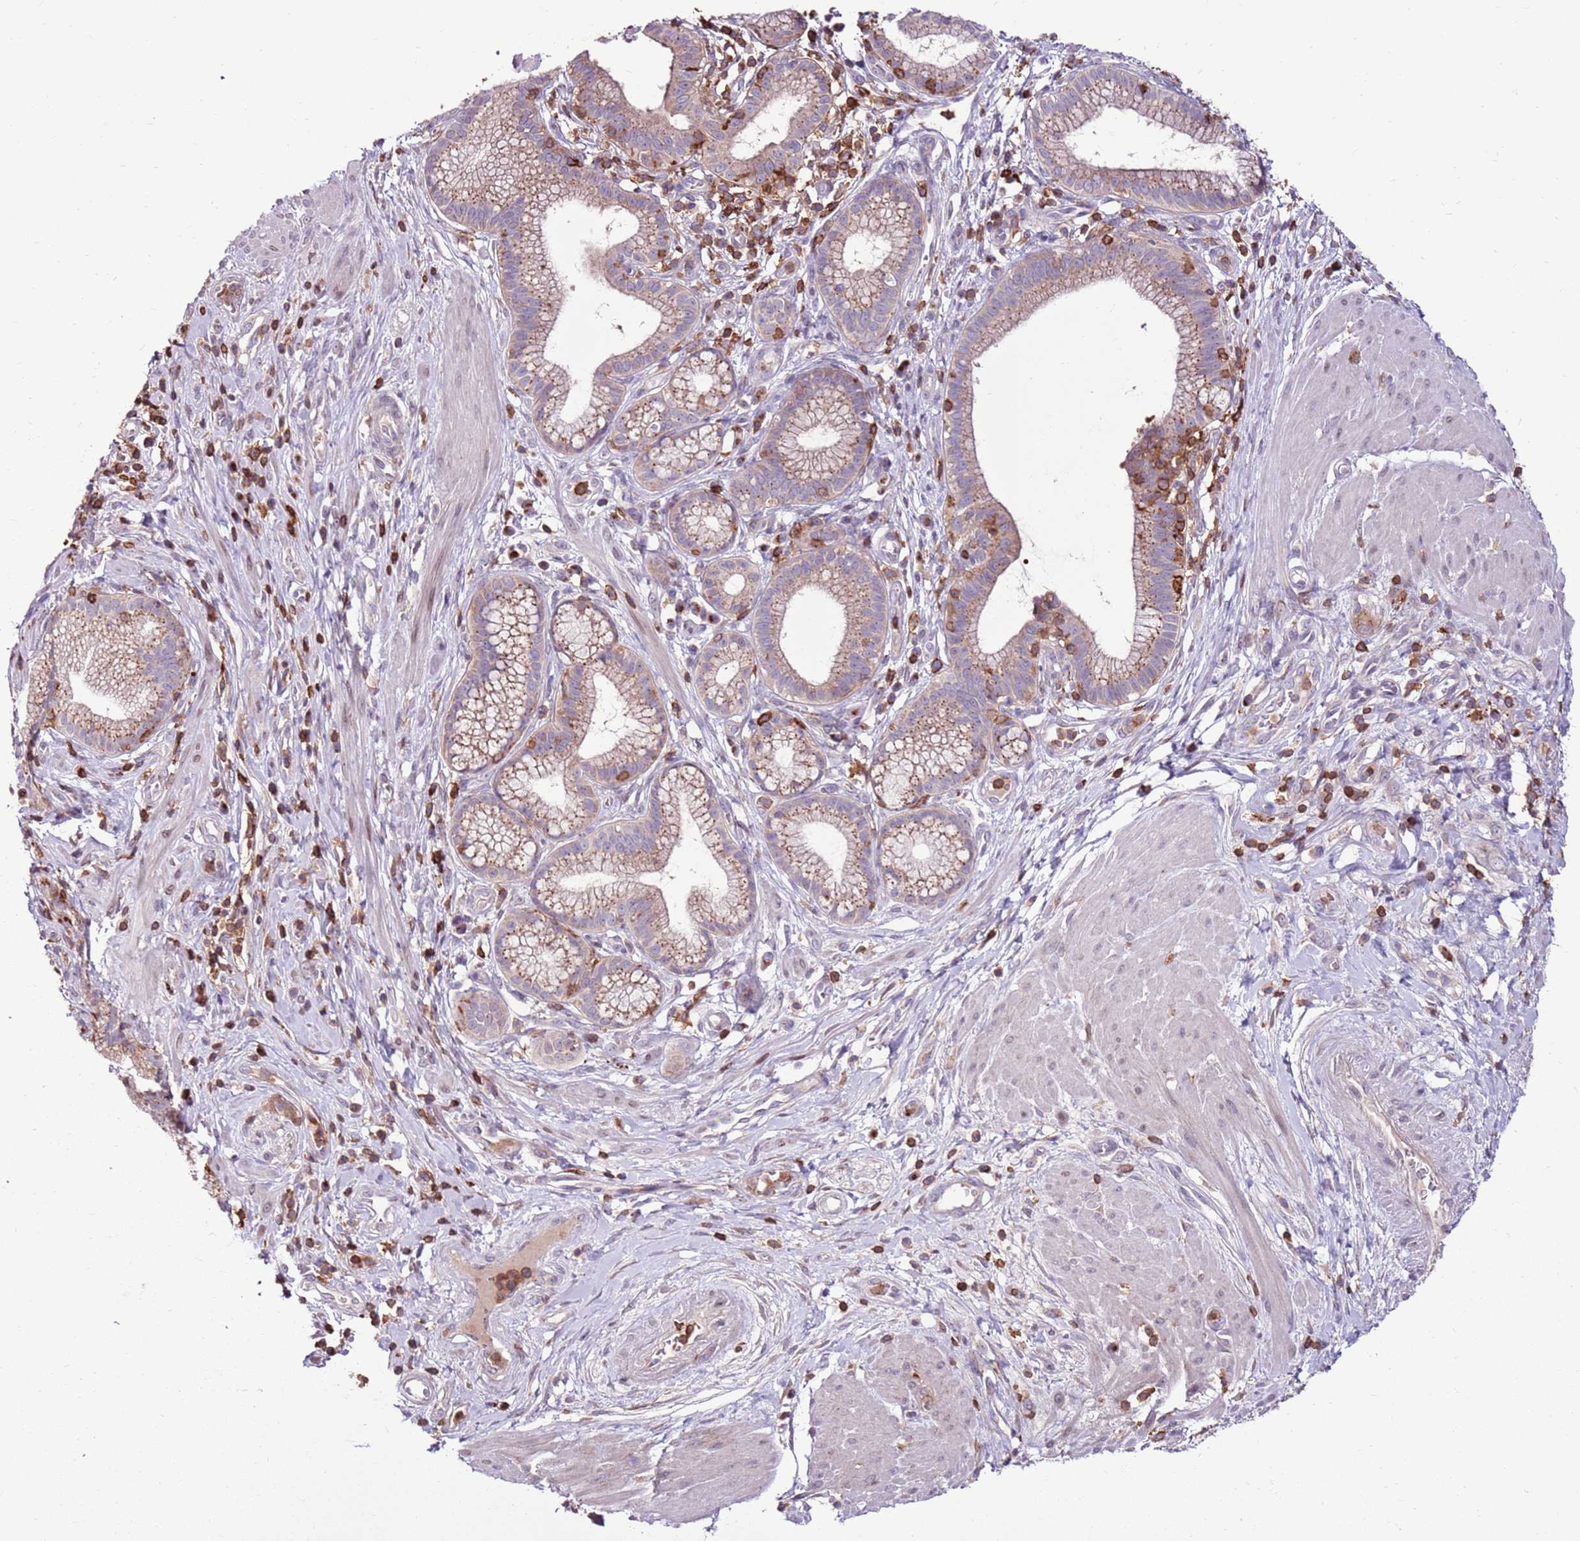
{"staining": {"intensity": "moderate", "quantity": ">75%", "location": "cytoplasmic/membranous"}, "tissue": "pancreatic cancer", "cell_type": "Tumor cells", "image_type": "cancer", "snomed": [{"axis": "morphology", "description": "Adenocarcinoma, NOS"}, {"axis": "topography", "description": "Pancreas"}], "caption": "IHC staining of adenocarcinoma (pancreatic), which exhibits medium levels of moderate cytoplasmic/membranous expression in approximately >75% of tumor cells indicating moderate cytoplasmic/membranous protein positivity. The staining was performed using DAB (3,3'-diaminobenzidine) (brown) for protein detection and nuclei were counterstained in hematoxylin (blue).", "gene": "ZSWIM1", "patient": {"sex": "male", "age": 72}}